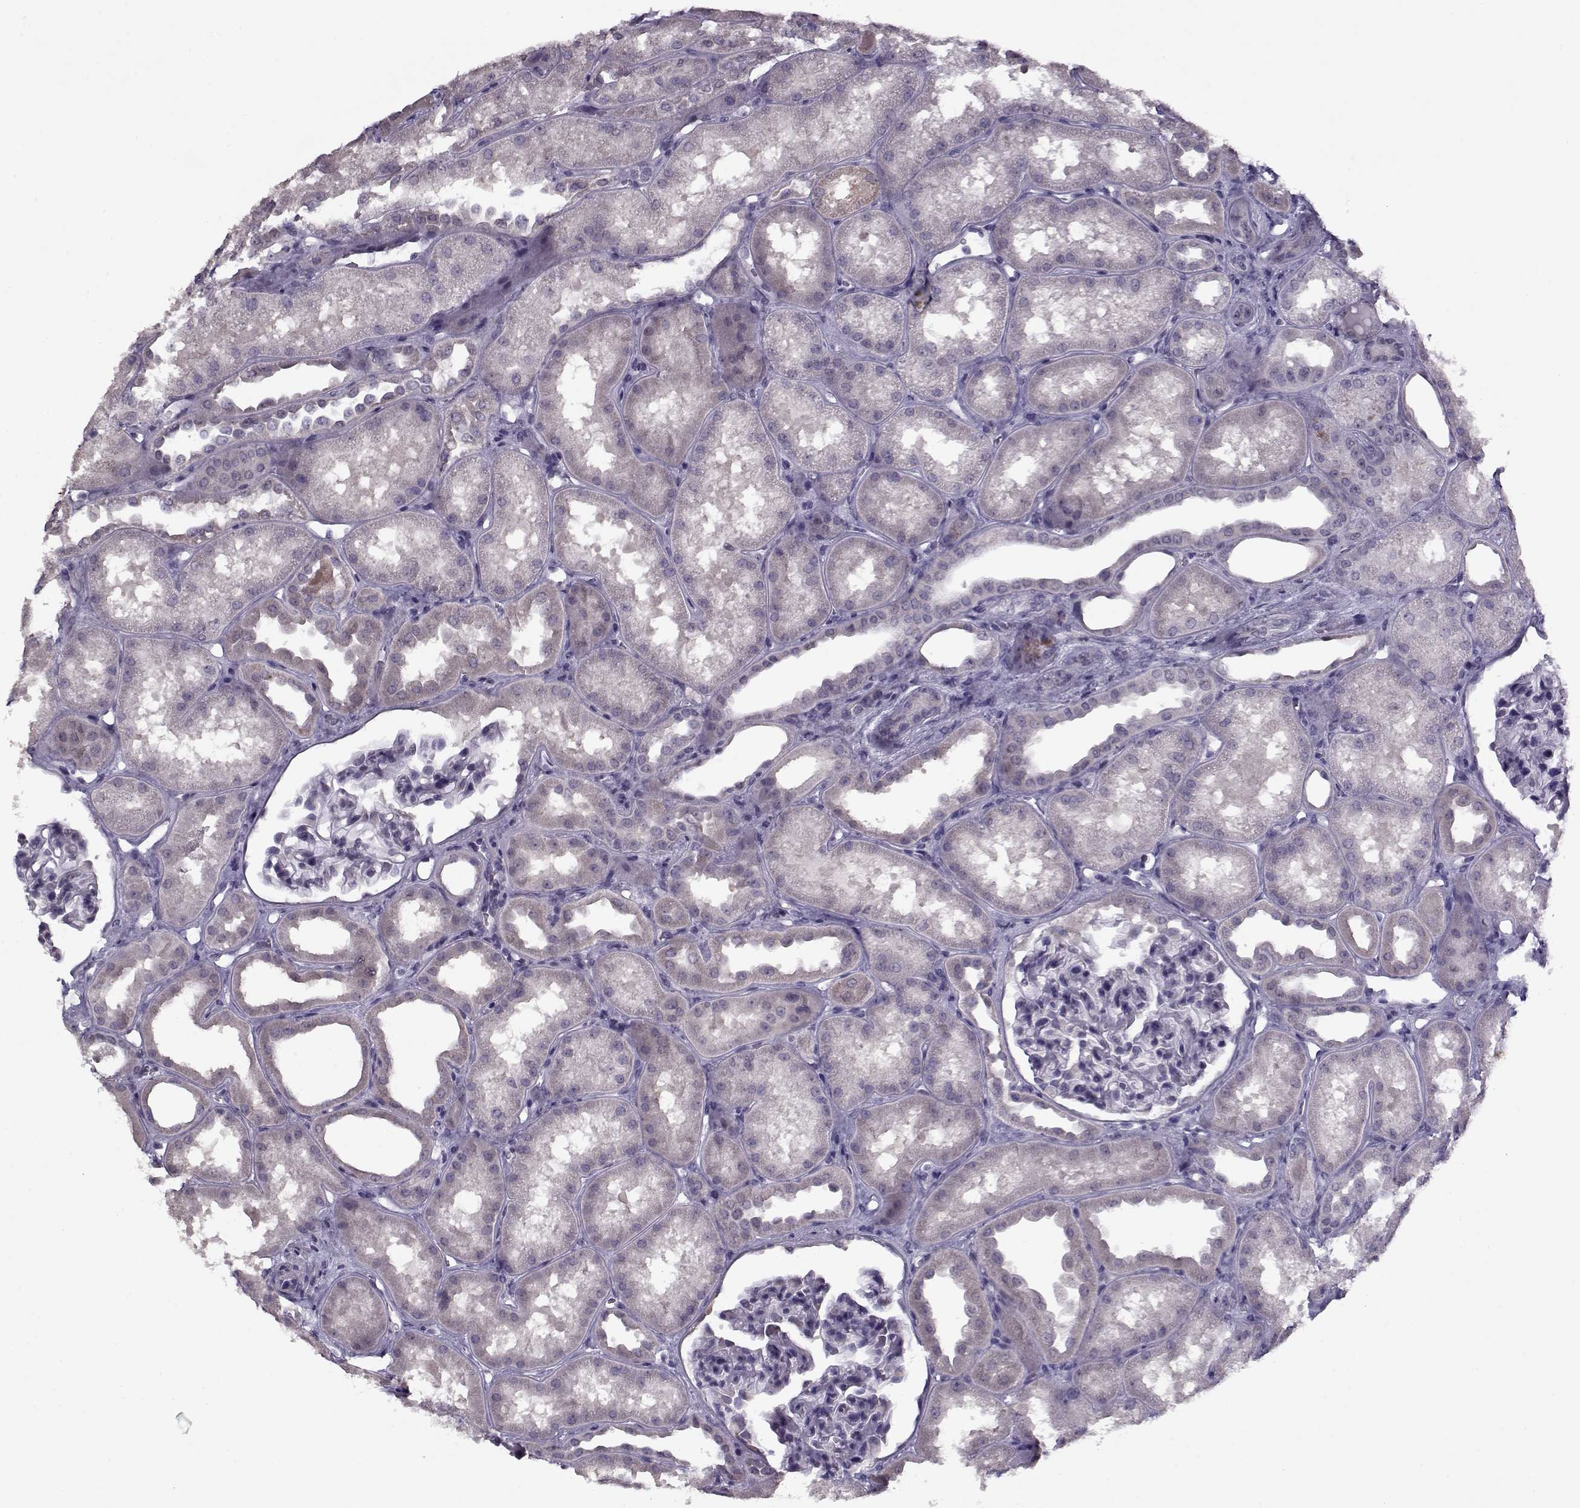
{"staining": {"intensity": "negative", "quantity": "none", "location": "none"}, "tissue": "kidney", "cell_type": "Cells in glomeruli", "image_type": "normal", "snomed": [{"axis": "morphology", "description": "Normal tissue, NOS"}, {"axis": "topography", "description": "Kidney"}], "caption": "Human kidney stained for a protein using immunohistochemistry demonstrates no expression in cells in glomeruli.", "gene": "SEC16B", "patient": {"sex": "male", "age": 61}}